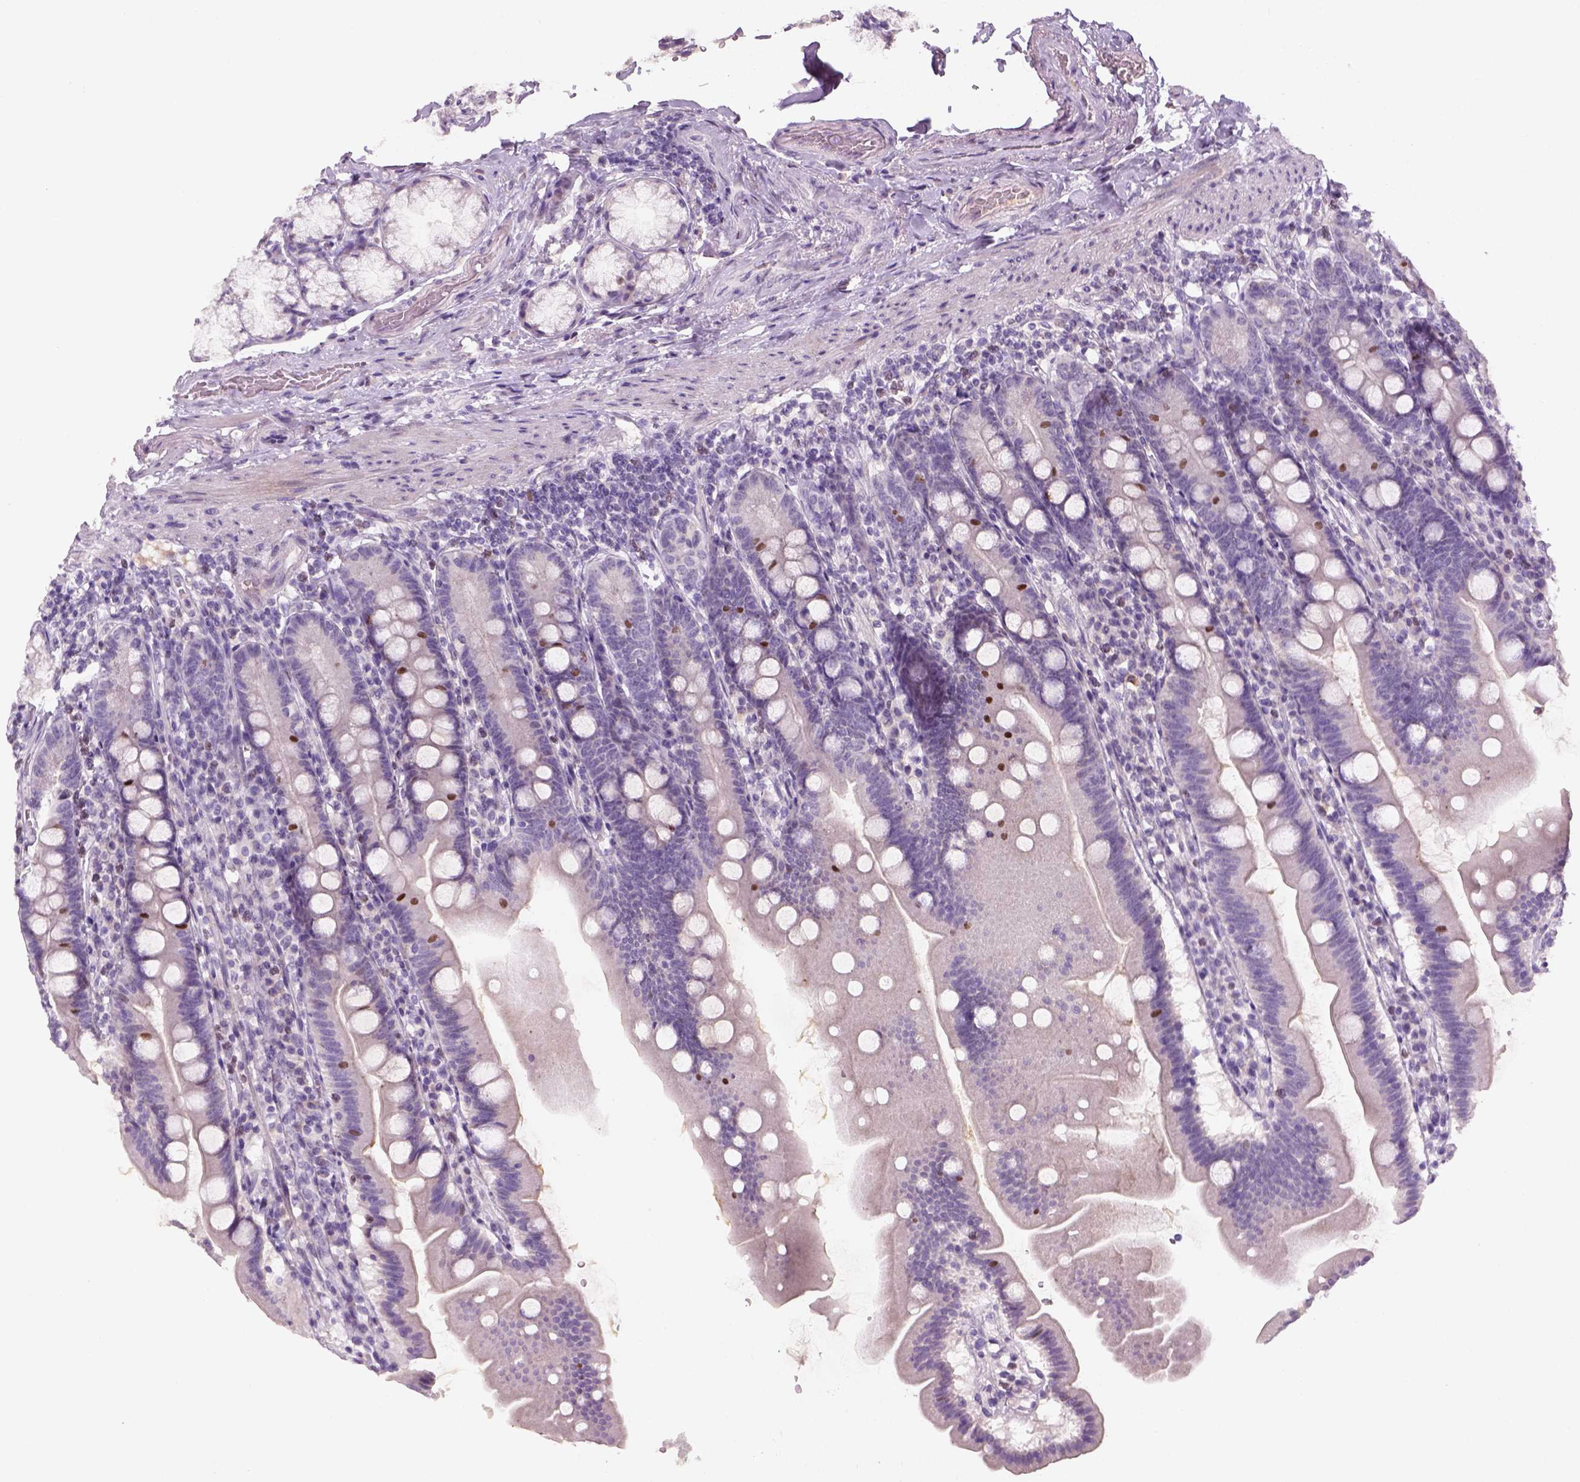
{"staining": {"intensity": "negative", "quantity": "none", "location": "none"}, "tissue": "duodenum", "cell_type": "Glandular cells", "image_type": "normal", "snomed": [{"axis": "morphology", "description": "Normal tissue, NOS"}, {"axis": "topography", "description": "Duodenum"}], "caption": "Glandular cells are negative for brown protein staining in unremarkable duodenum. Brightfield microscopy of immunohistochemistry stained with DAB (brown) and hematoxylin (blue), captured at high magnification.", "gene": "GFI1B", "patient": {"sex": "female", "age": 67}}